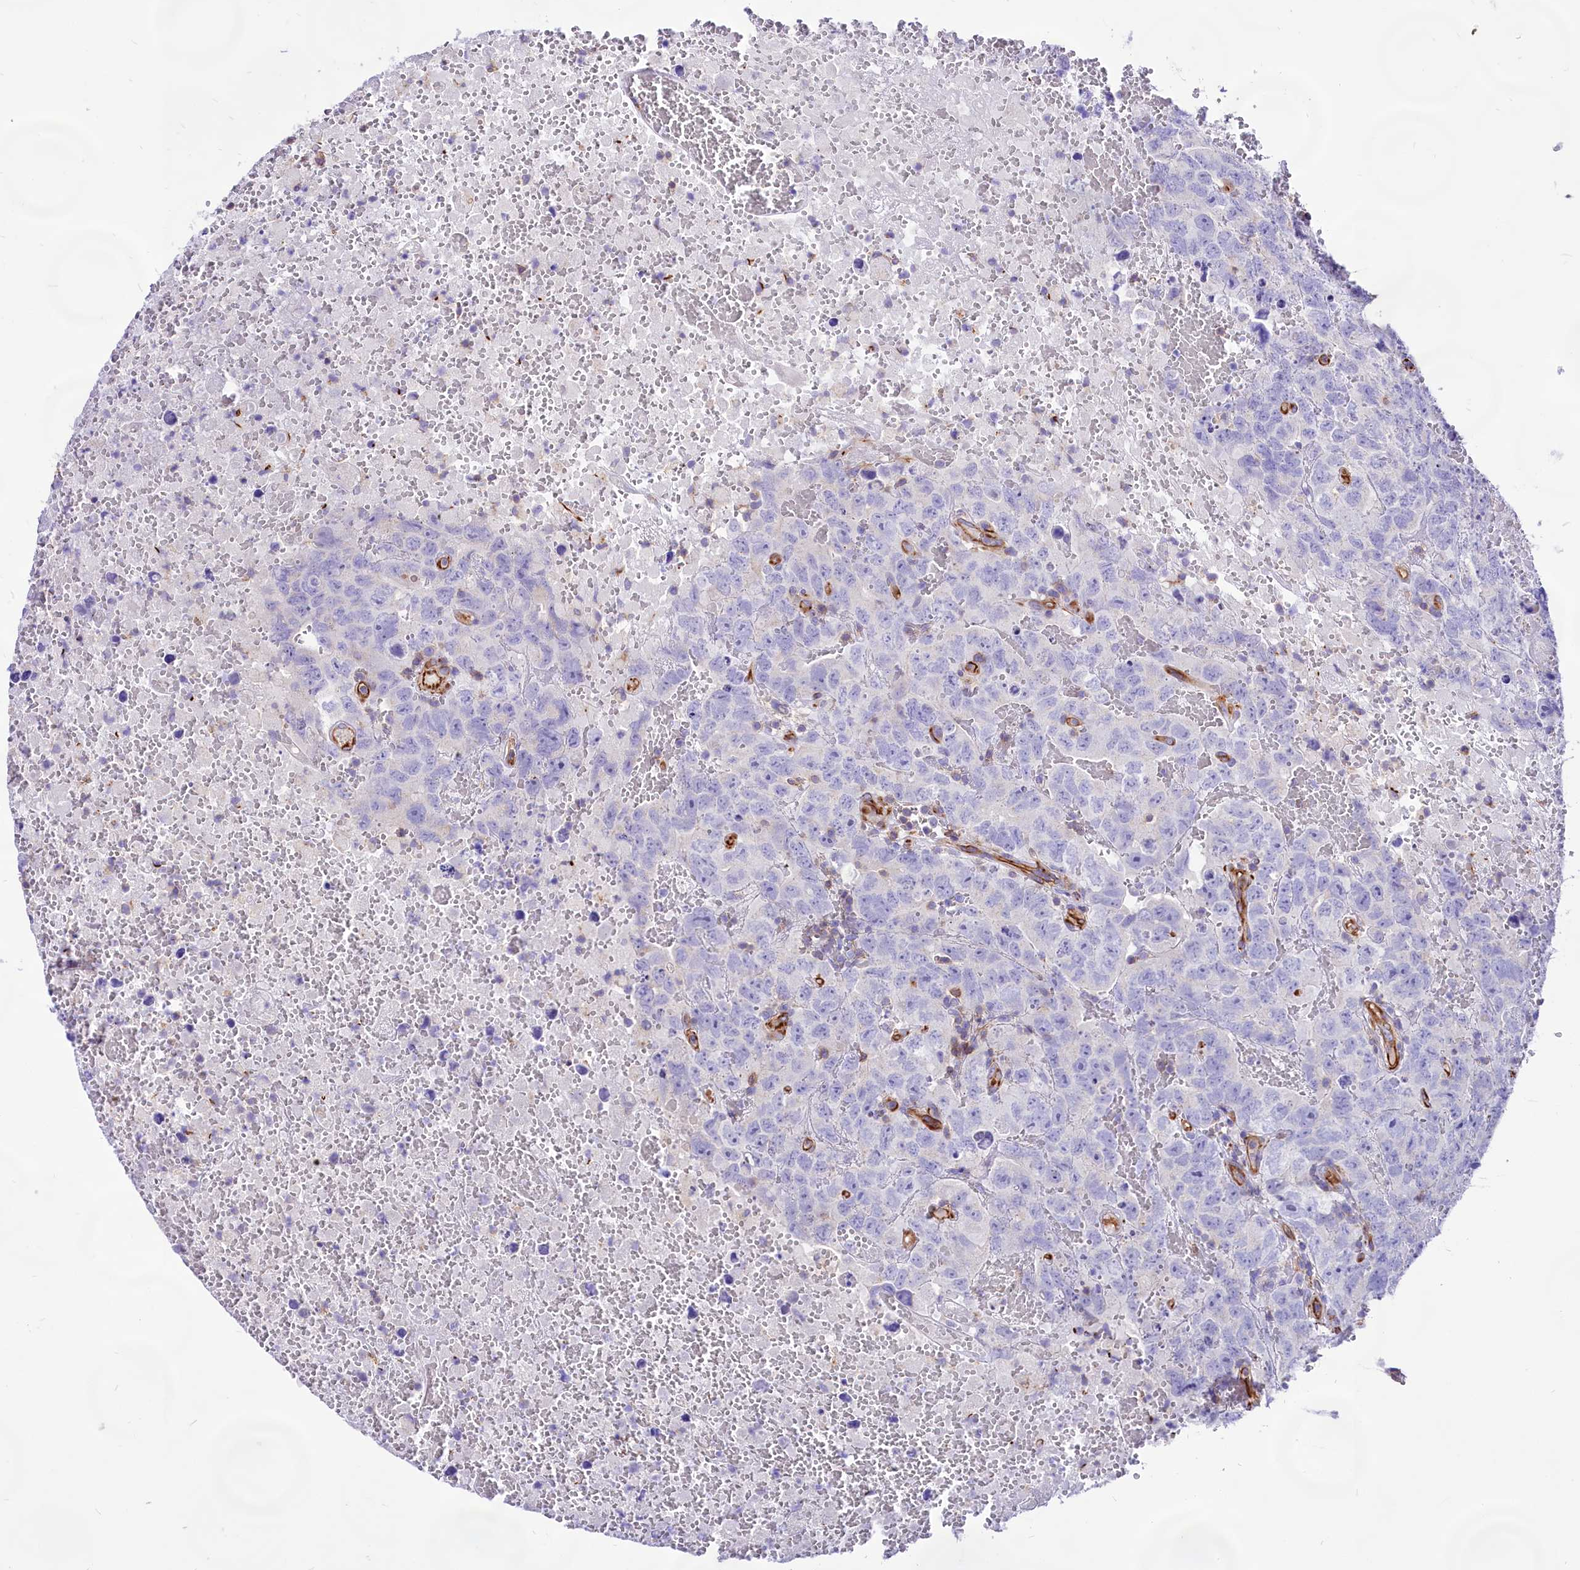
{"staining": {"intensity": "negative", "quantity": "none", "location": "none"}, "tissue": "testis cancer", "cell_type": "Tumor cells", "image_type": "cancer", "snomed": [{"axis": "morphology", "description": "Carcinoma, Embryonal, NOS"}, {"axis": "topography", "description": "Testis"}], "caption": "Immunohistochemistry (IHC) histopathology image of neoplastic tissue: human testis embryonal carcinoma stained with DAB (3,3'-diaminobenzidine) shows no significant protein expression in tumor cells.", "gene": "CD99", "patient": {"sex": "male", "age": 45}}